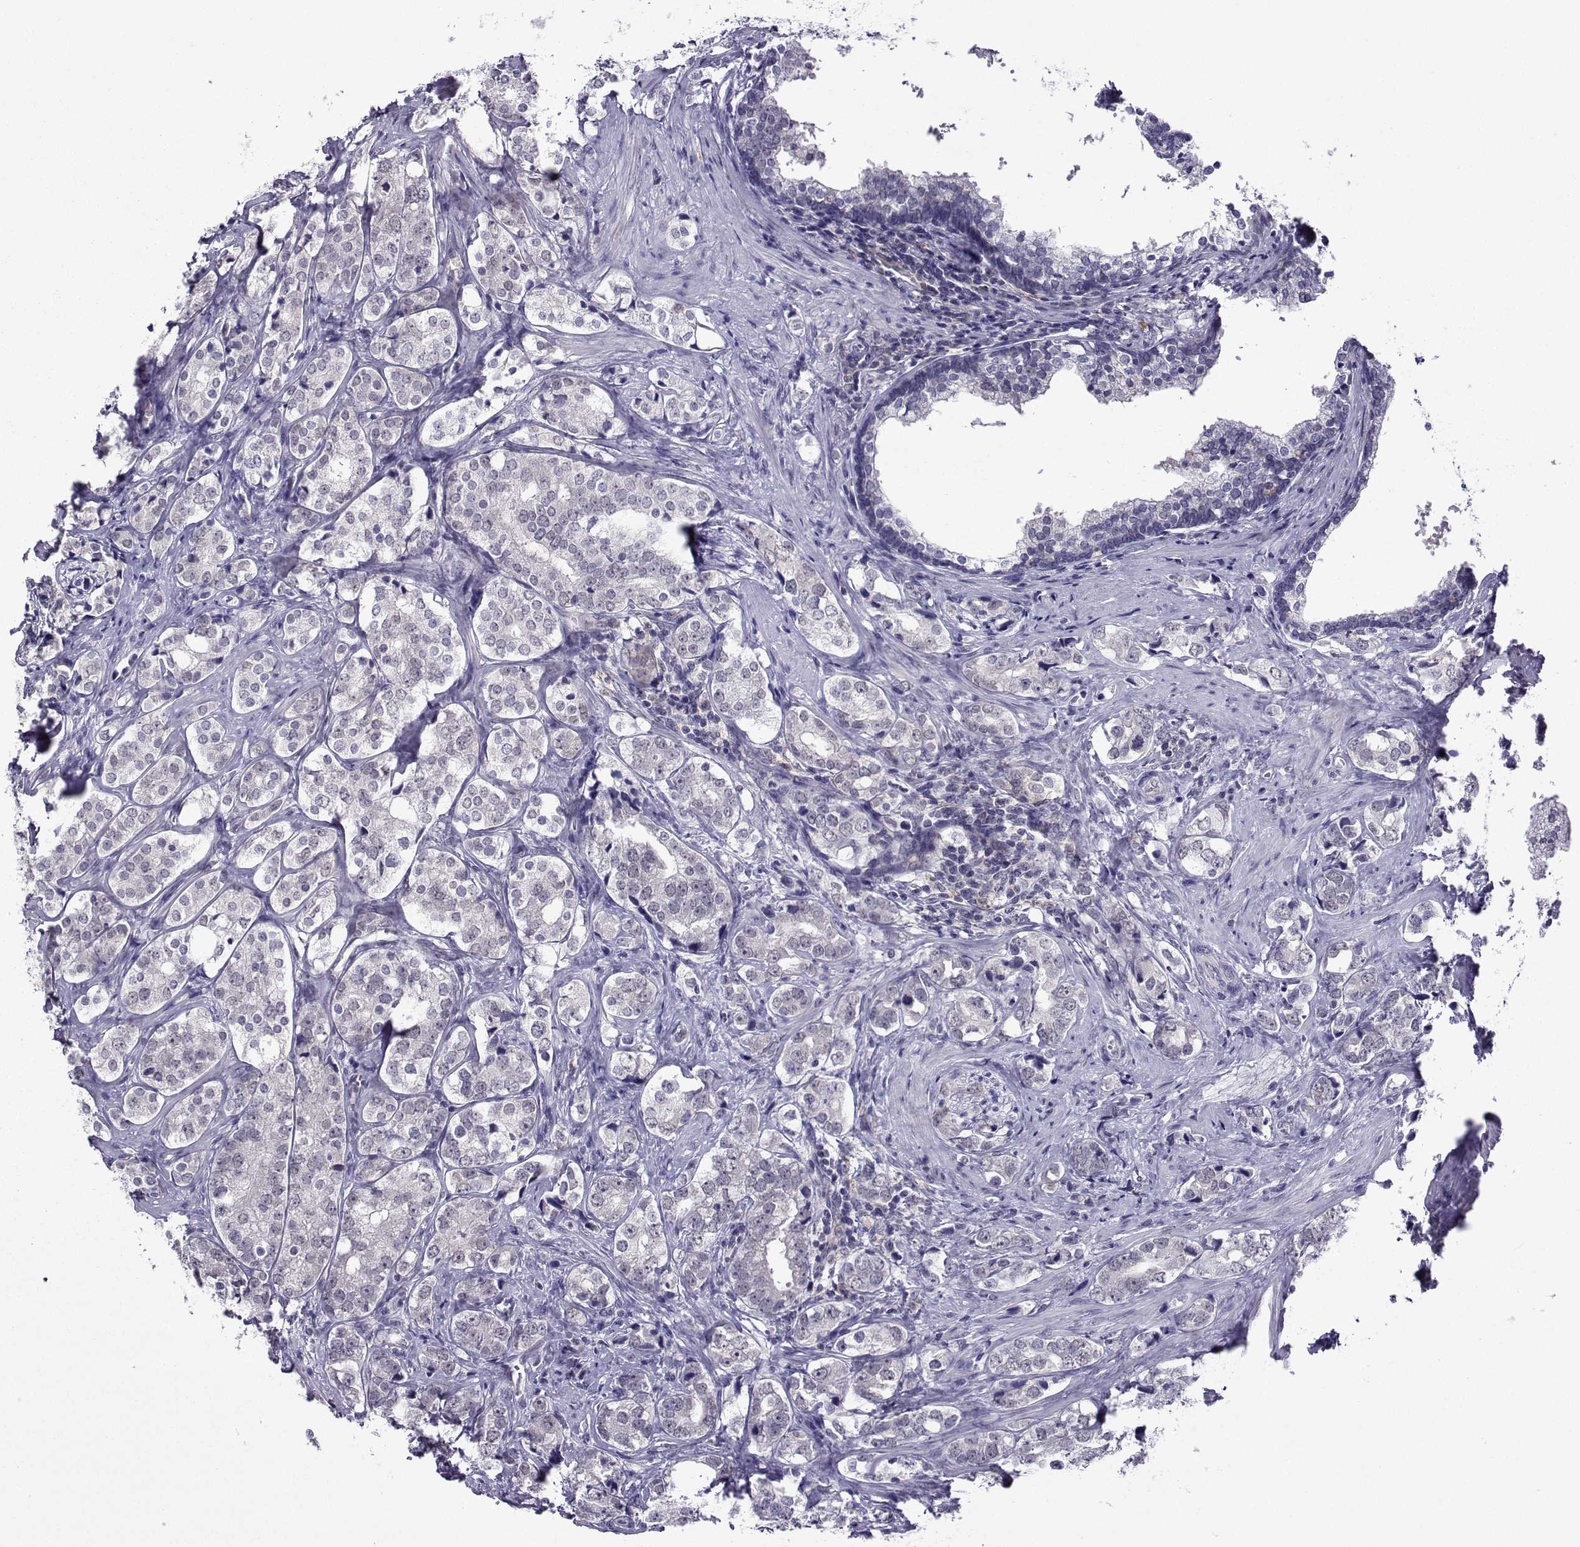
{"staining": {"intensity": "negative", "quantity": "none", "location": "none"}, "tissue": "prostate cancer", "cell_type": "Tumor cells", "image_type": "cancer", "snomed": [{"axis": "morphology", "description": "Adenocarcinoma, NOS"}, {"axis": "topography", "description": "Prostate and seminal vesicle, NOS"}], "caption": "A histopathology image of human adenocarcinoma (prostate) is negative for staining in tumor cells.", "gene": "DDX20", "patient": {"sex": "male", "age": 63}}